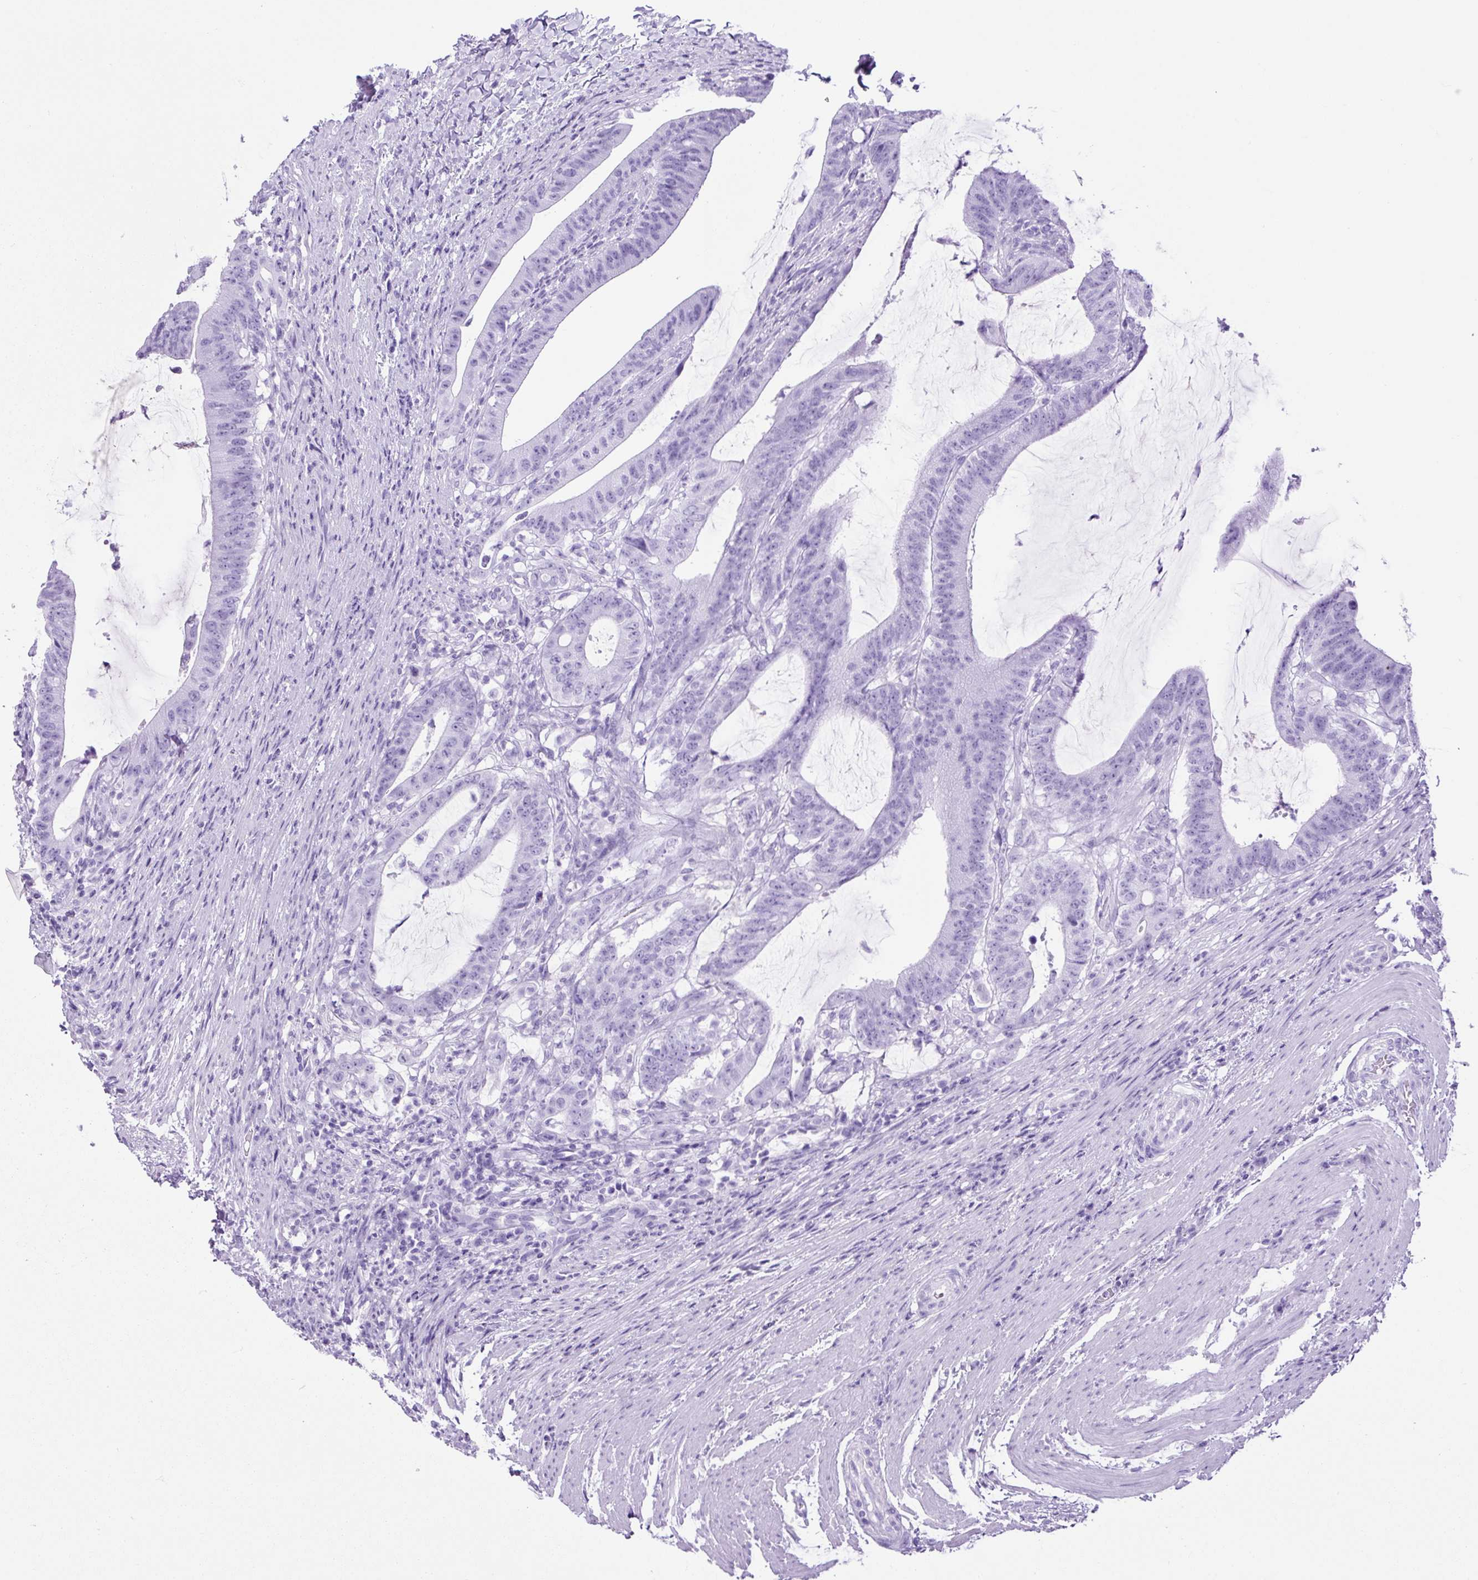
{"staining": {"intensity": "negative", "quantity": "none", "location": "none"}, "tissue": "colorectal cancer", "cell_type": "Tumor cells", "image_type": "cancer", "snomed": [{"axis": "morphology", "description": "Adenocarcinoma, NOS"}, {"axis": "topography", "description": "Colon"}], "caption": "DAB (3,3'-diaminobenzidine) immunohistochemical staining of adenocarcinoma (colorectal) exhibits no significant positivity in tumor cells.", "gene": "PDIA2", "patient": {"sex": "female", "age": 43}}